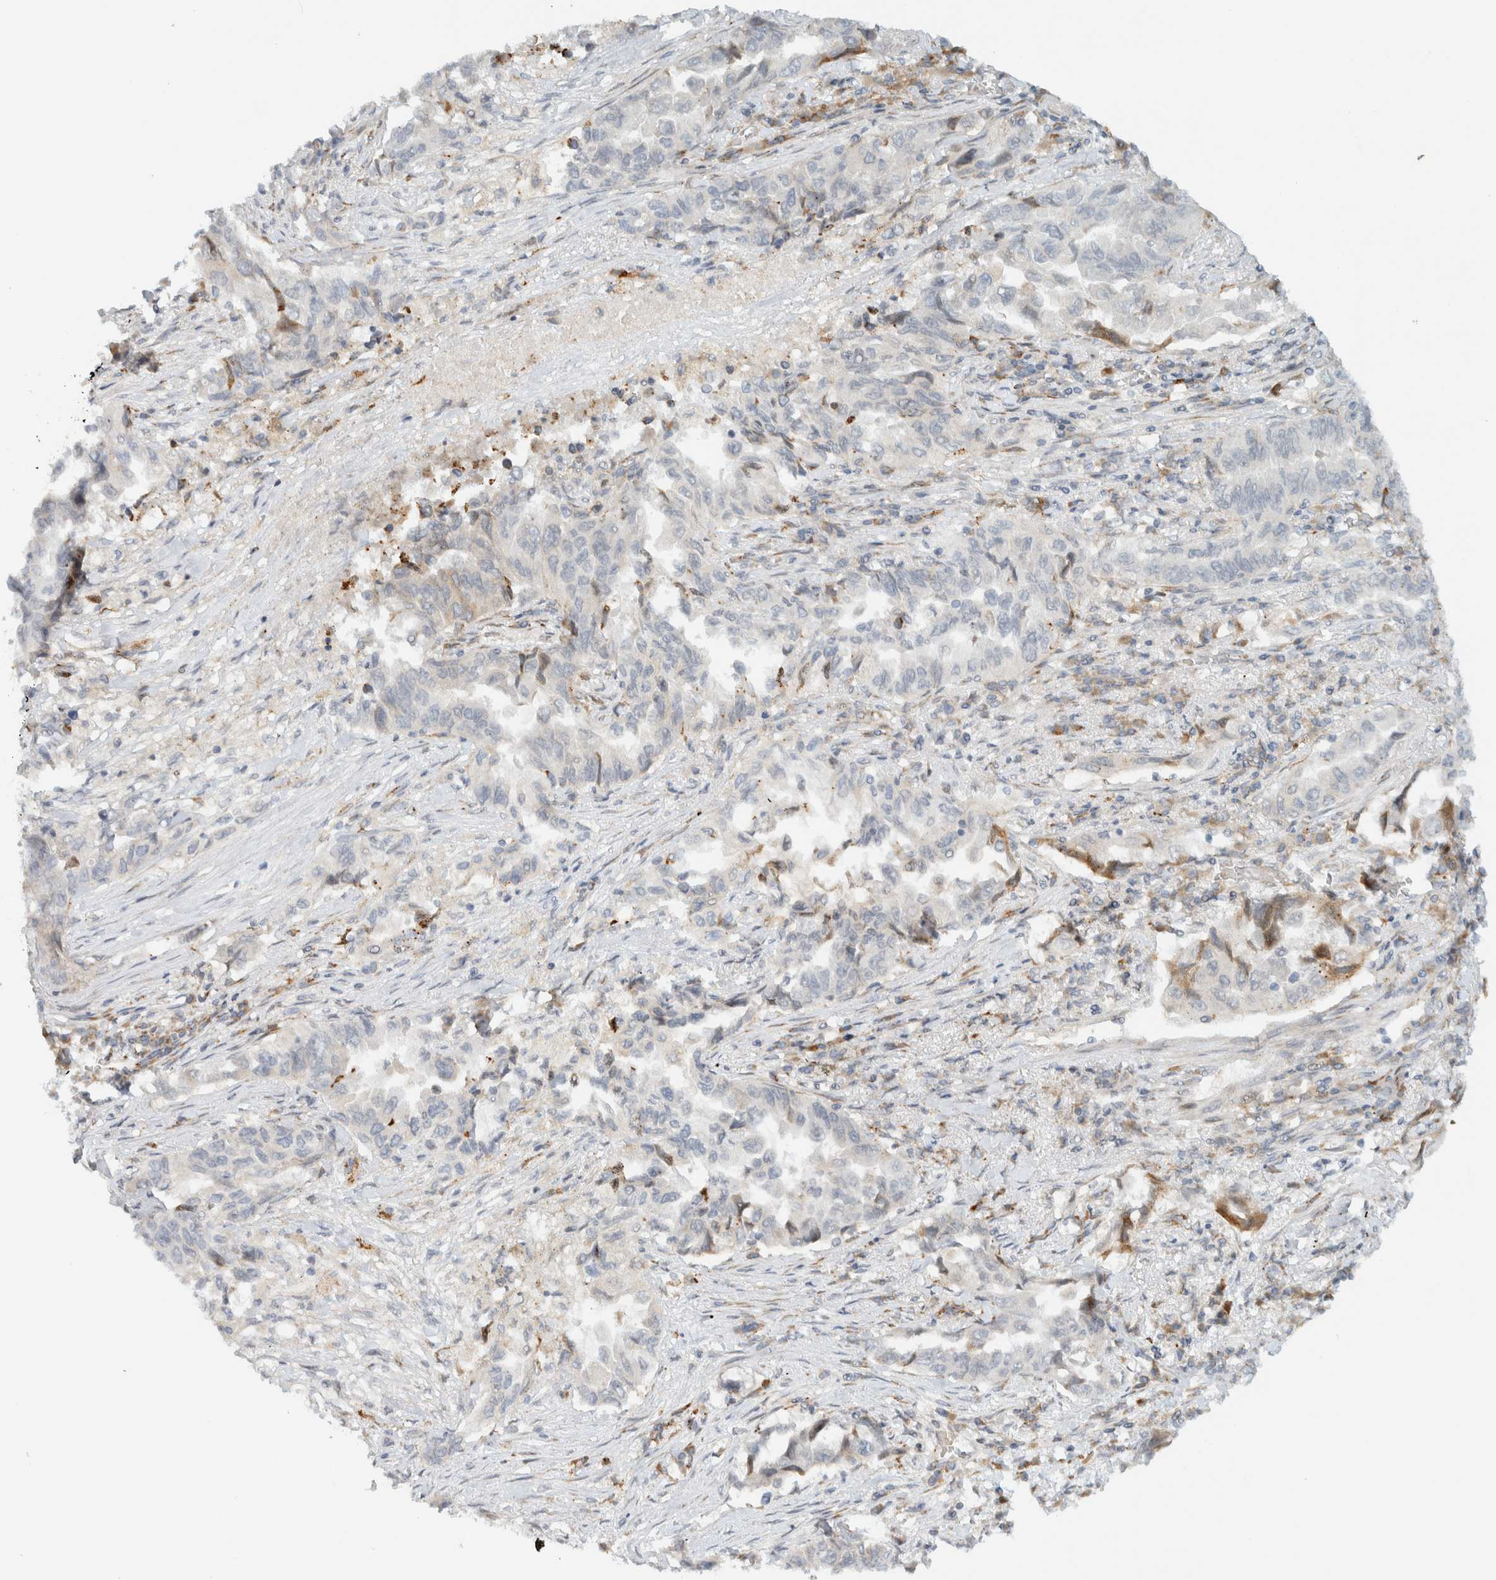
{"staining": {"intensity": "negative", "quantity": "none", "location": "none"}, "tissue": "lung cancer", "cell_type": "Tumor cells", "image_type": "cancer", "snomed": [{"axis": "morphology", "description": "Adenocarcinoma, NOS"}, {"axis": "topography", "description": "Lung"}], "caption": "This is an IHC image of lung adenocarcinoma. There is no positivity in tumor cells.", "gene": "ITPRID1", "patient": {"sex": "female", "age": 51}}